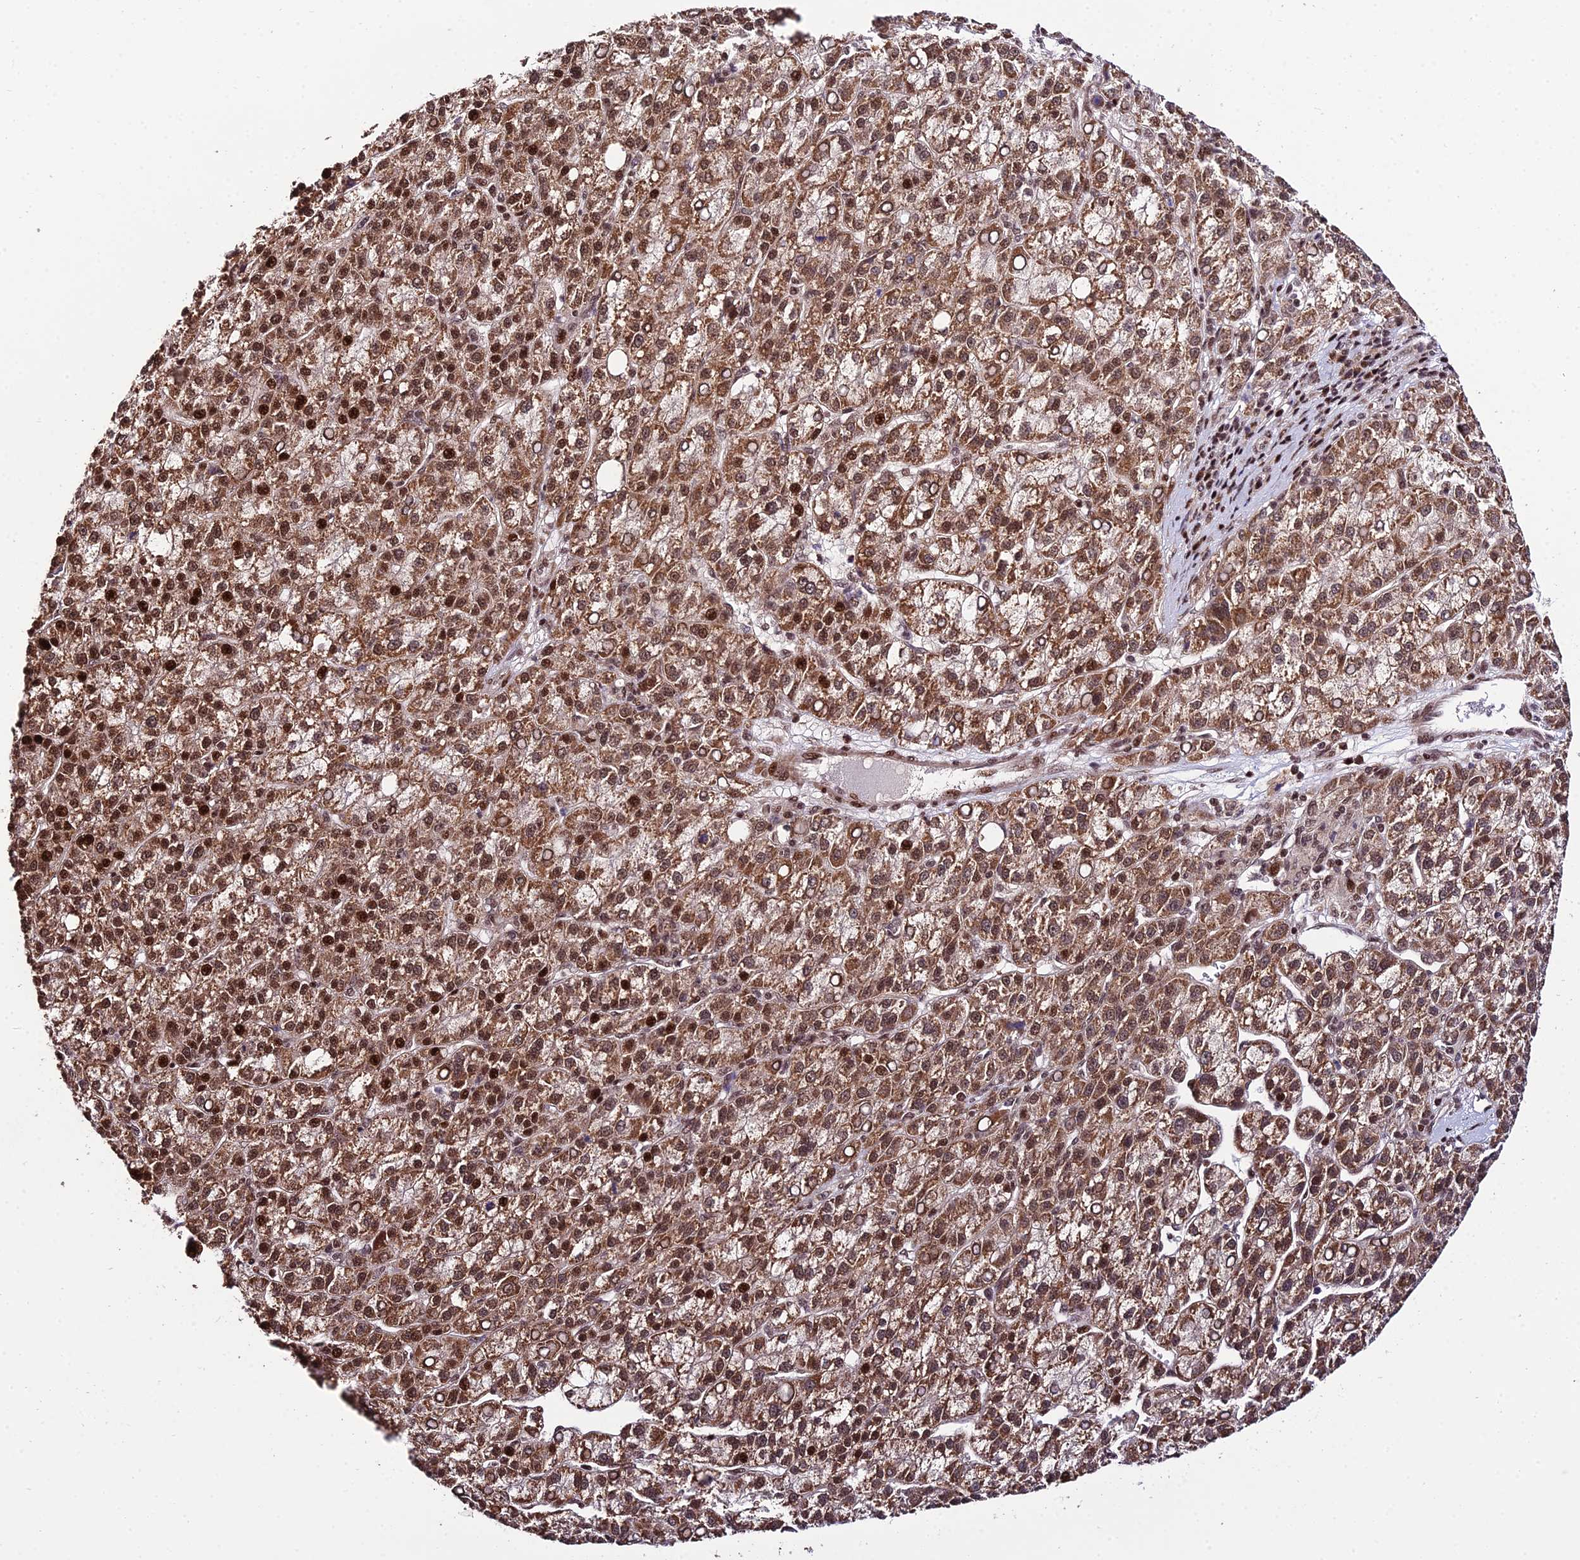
{"staining": {"intensity": "moderate", "quantity": ">75%", "location": "cytoplasmic/membranous,nuclear"}, "tissue": "liver cancer", "cell_type": "Tumor cells", "image_type": "cancer", "snomed": [{"axis": "morphology", "description": "Carcinoma, Hepatocellular, NOS"}, {"axis": "topography", "description": "Liver"}], "caption": "Protein staining shows moderate cytoplasmic/membranous and nuclear expression in approximately >75% of tumor cells in liver cancer (hepatocellular carcinoma).", "gene": "CIB3", "patient": {"sex": "female", "age": 58}}